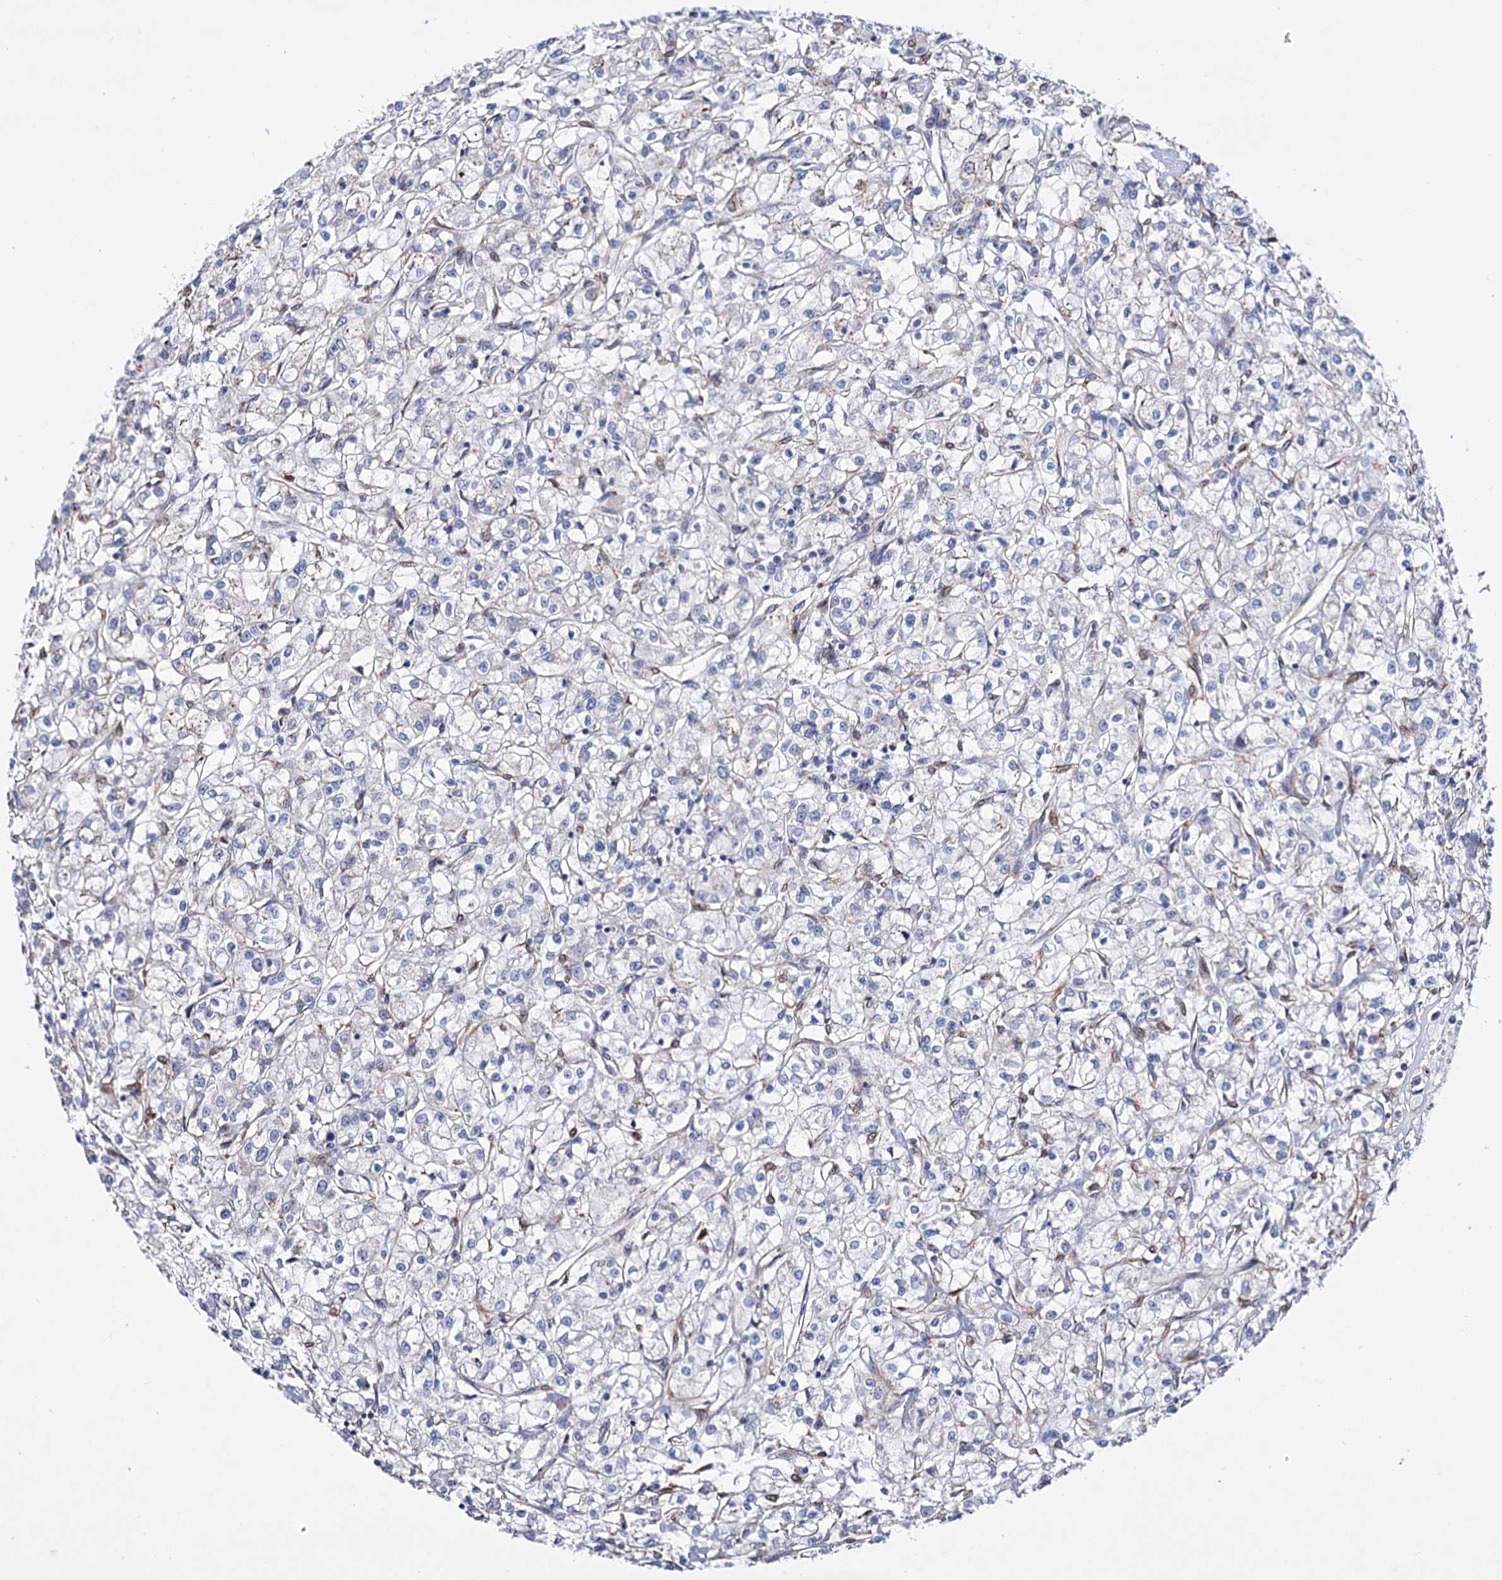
{"staining": {"intensity": "negative", "quantity": "none", "location": "none"}, "tissue": "renal cancer", "cell_type": "Tumor cells", "image_type": "cancer", "snomed": [{"axis": "morphology", "description": "Adenocarcinoma, NOS"}, {"axis": "topography", "description": "Kidney"}], "caption": "Protein analysis of renal cancer (adenocarcinoma) shows no significant expression in tumor cells.", "gene": "C11orf96", "patient": {"sex": "female", "age": 59}}